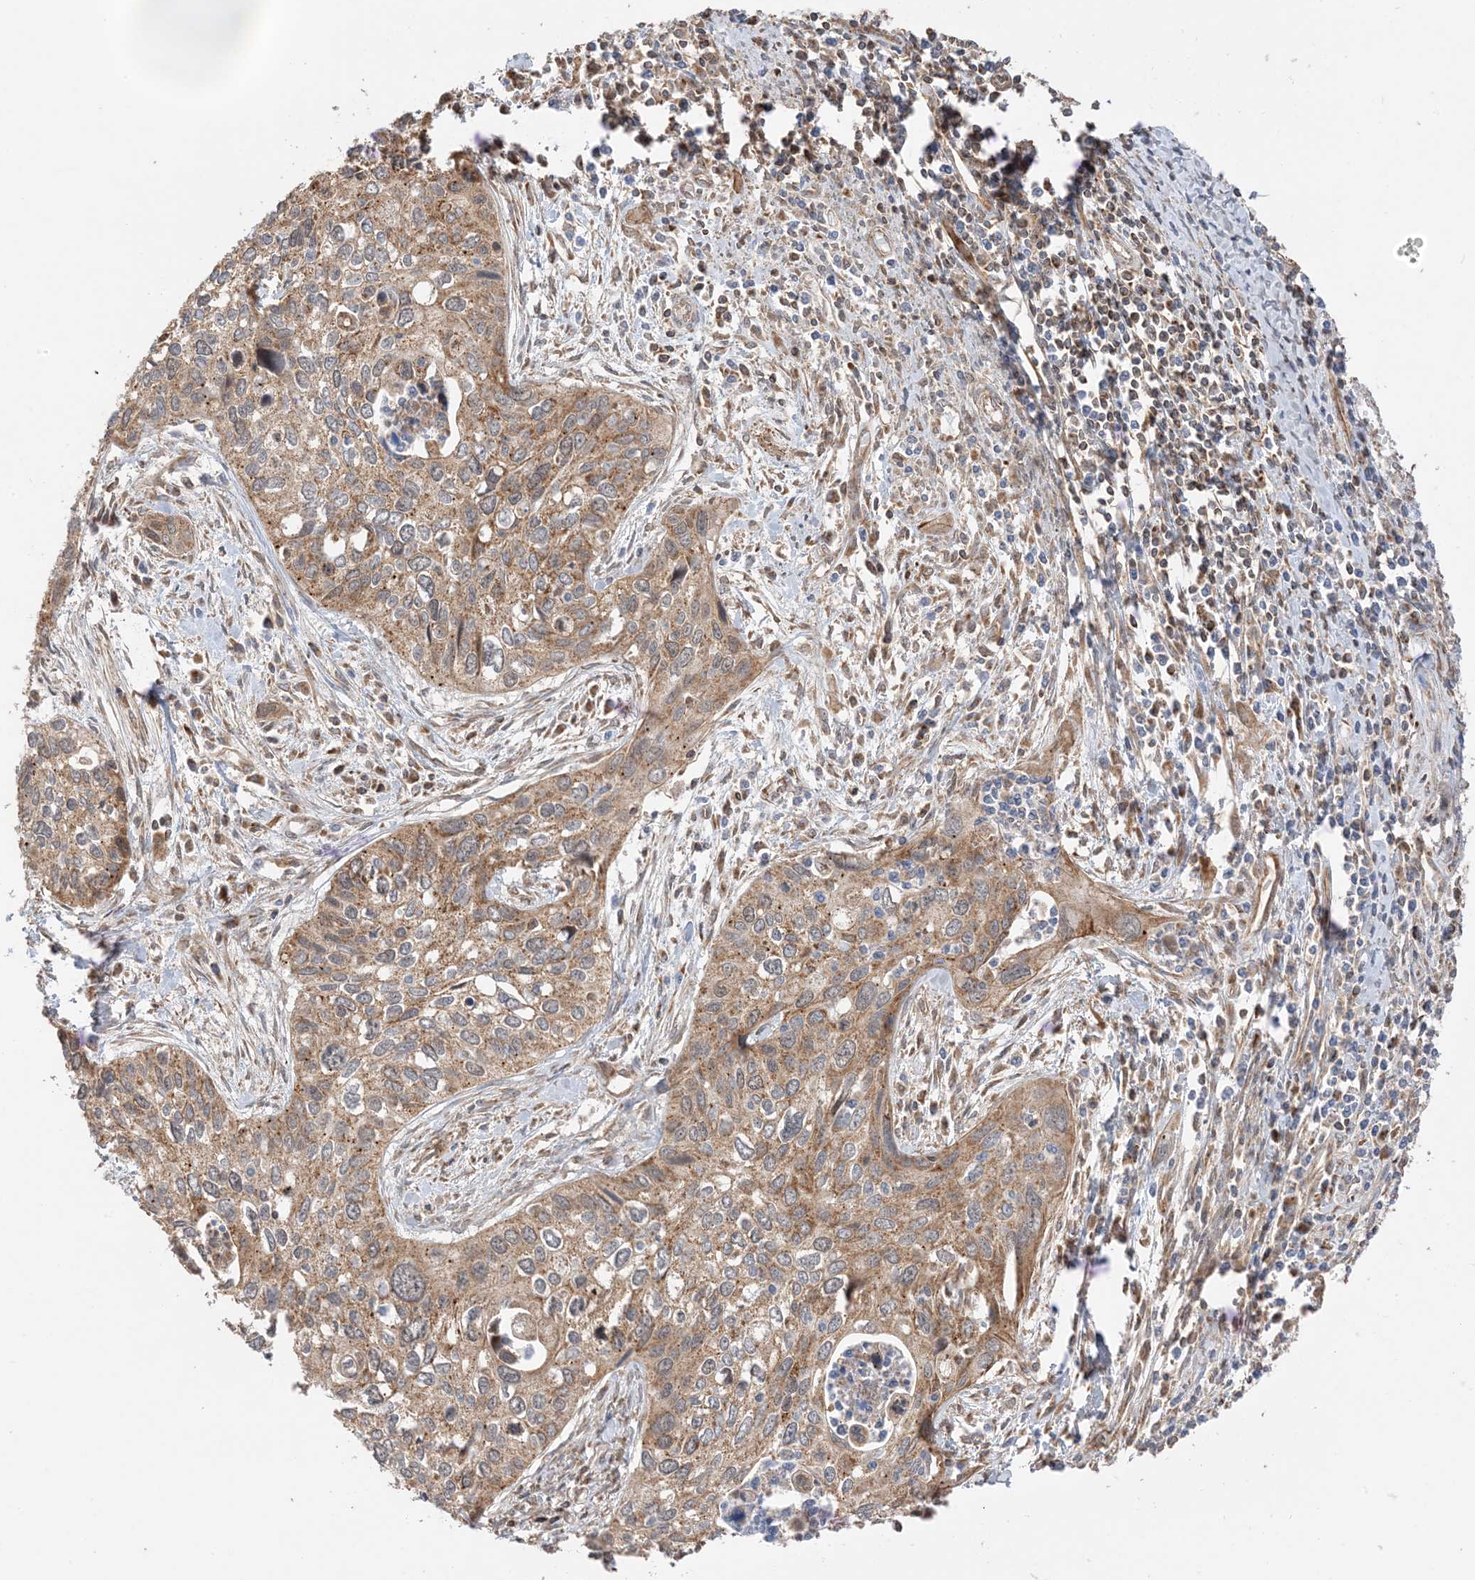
{"staining": {"intensity": "moderate", "quantity": ">75%", "location": "cytoplasmic/membranous"}, "tissue": "cervical cancer", "cell_type": "Tumor cells", "image_type": "cancer", "snomed": [{"axis": "morphology", "description": "Squamous cell carcinoma, NOS"}, {"axis": "topography", "description": "Cervix"}], "caption": "Cervical squamous cell carcinoma stained for a protein demonstrates moderate cytoplasmic/membranous positivity in tumor cells. (brown staining indicates protein expression, while blue staining denotes nuclei).", "gene": "N4BP3", "patient": {"sex": "female", "age": 55}}